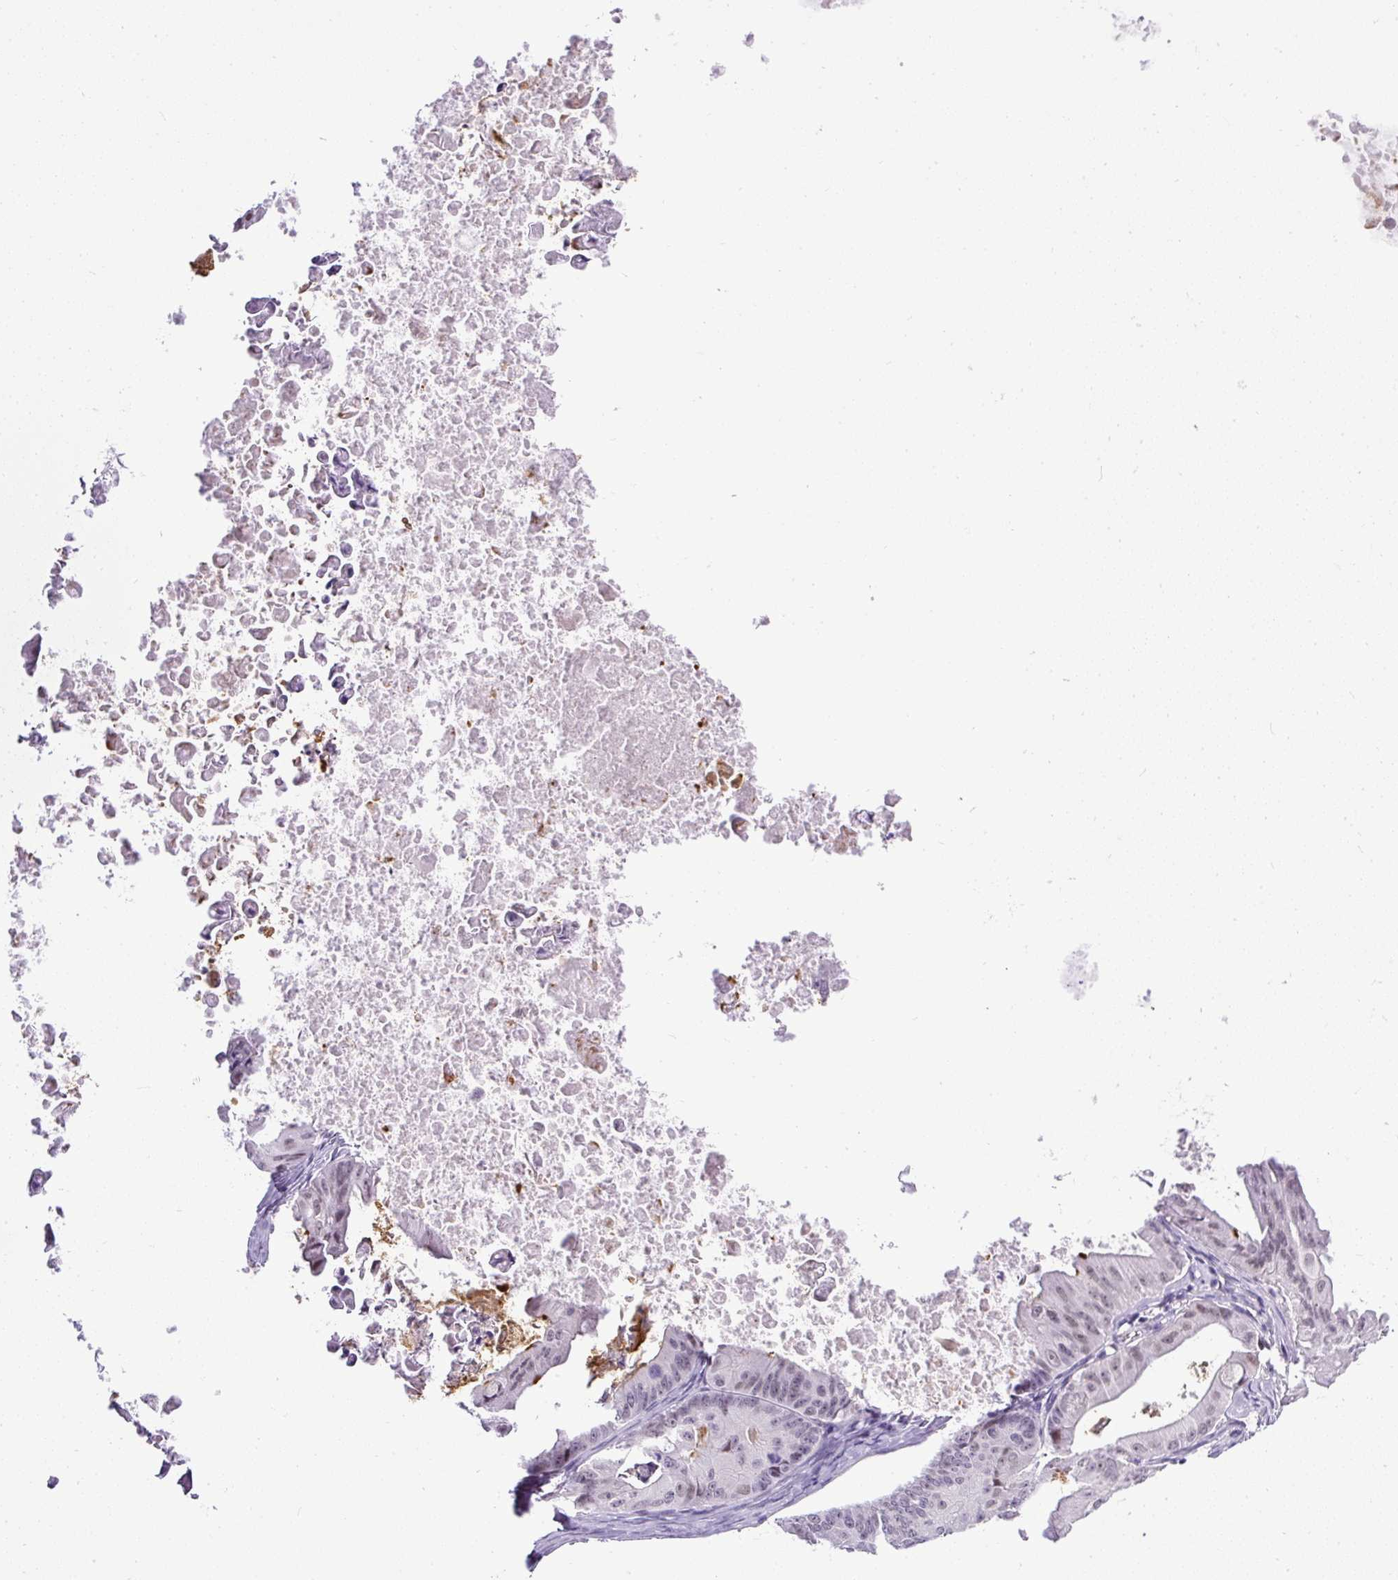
{"staining": {"intensity": "weak", "quantity": "<25%", "location": "nuclear"}, "tissue": "ovarian cancer", "cell_type": "Tumor cells", "image_type": "cancer", "snomed": [{"axis": "morphology", "description": "Cystadenocarcinoma, mucinous, NOS"}, {"axis": "topography", "description": "Ovary"}], "caption": "An immunohistochemistry micrograph of ovarian cancer (mucinous cystadenocarcinoma) is shown. There is no staining in tumor cells of ovarian cancer (mucinous cystadenocarcinoma). (DAB (3,3'-diaminobenzidine) IHC, high magnification).", "gene": "WNT10B", "patient": {"sex": "female", "age": 37}}